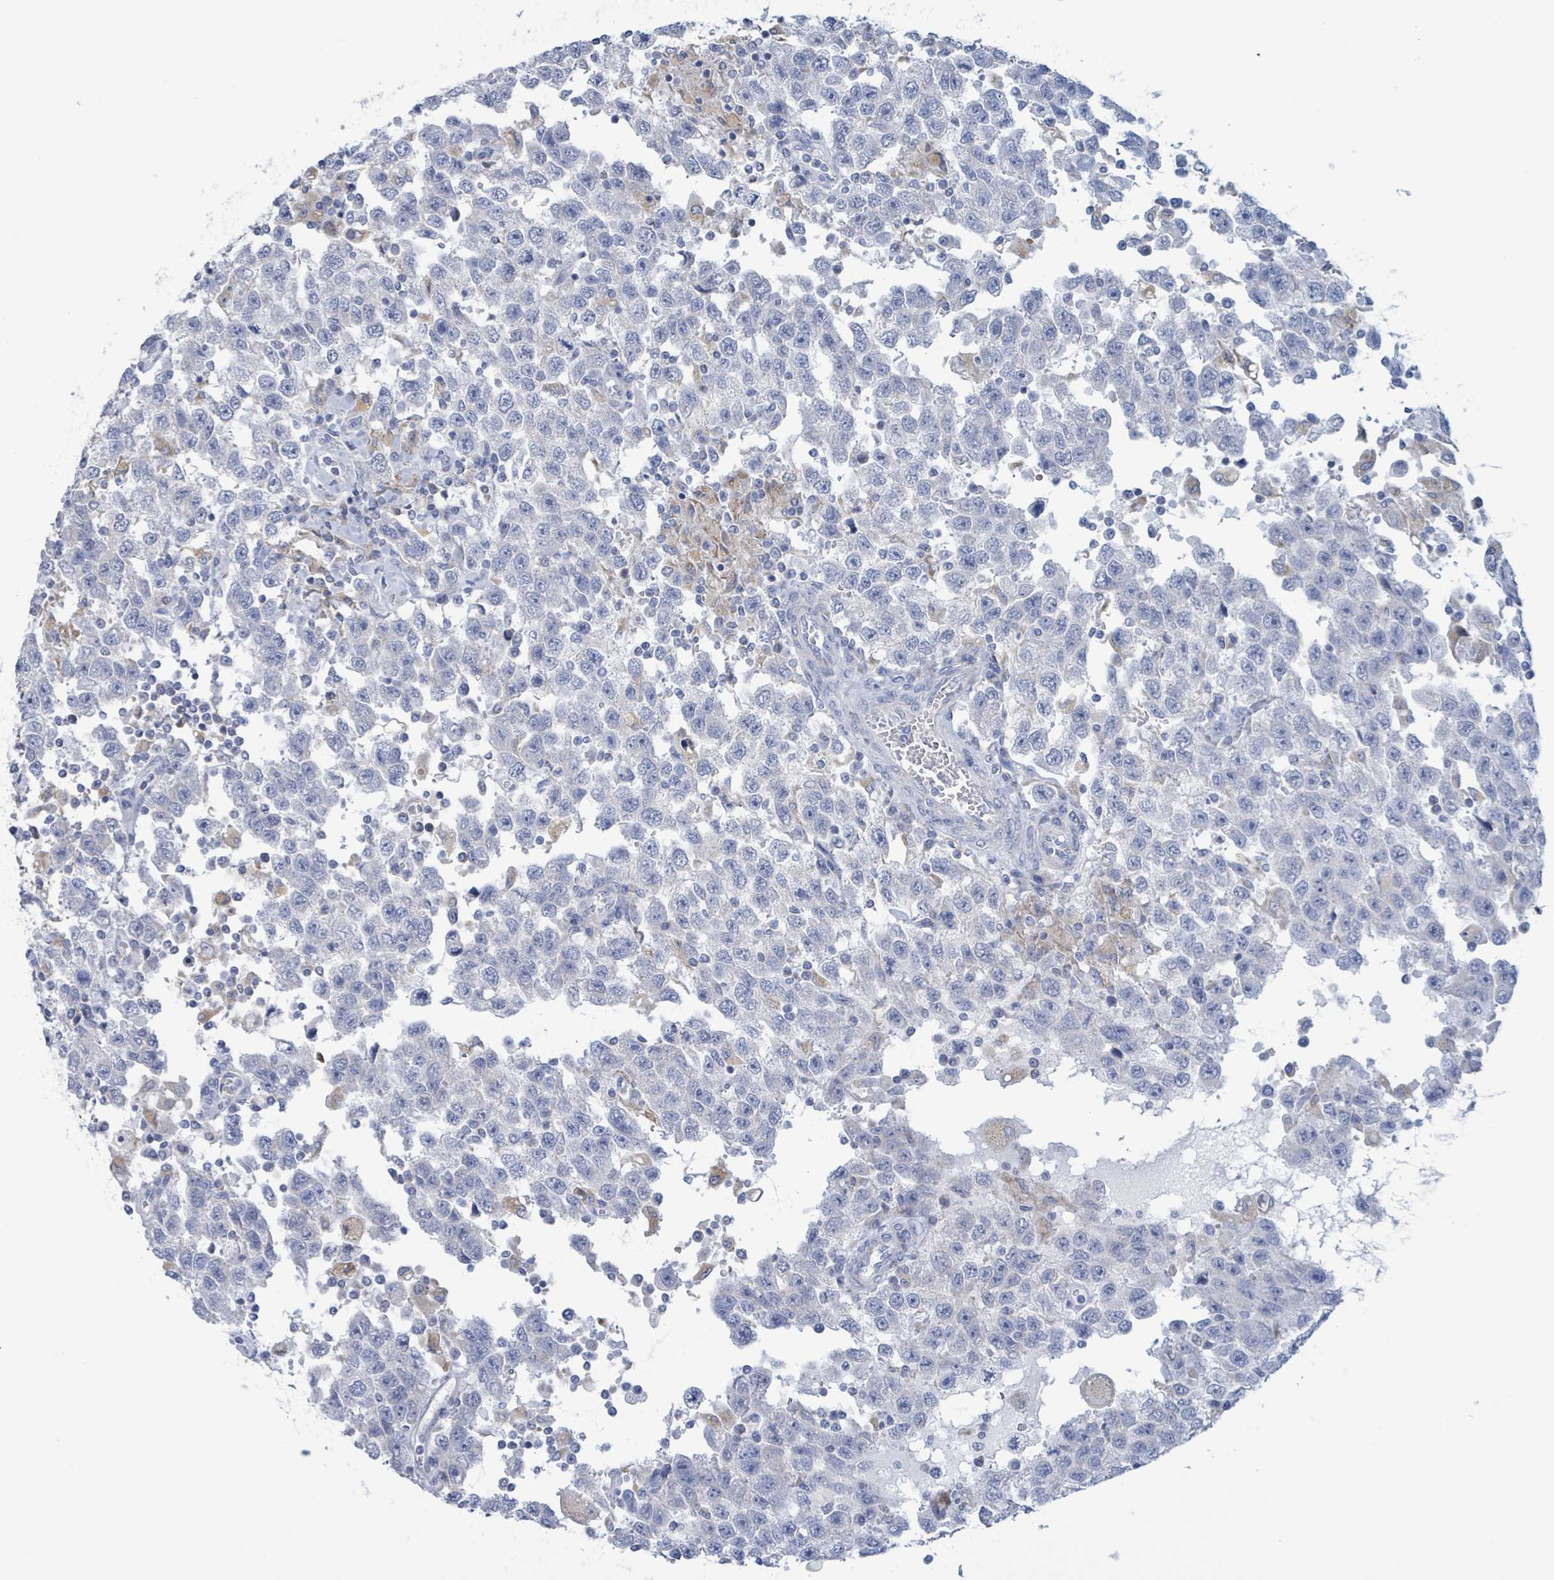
{"staining": {"intensity": "negative", "quantity": "none", "location": "none"}, "tissue": "testis cancer", "cell_type": "Tumor cells", "image_type": "cancer", "snomed": [{"axis": "morphology", "description": "Seminoma, NOS"}, {"axis": "topography", "description": "Testis"}], "caption": "An immunohistochemistry image of testis cancer is shown. There is no staining in tumor cells of testis cancer.", "gene": "AKR1C4", "patient": {"sex": "male", "age": 41}}